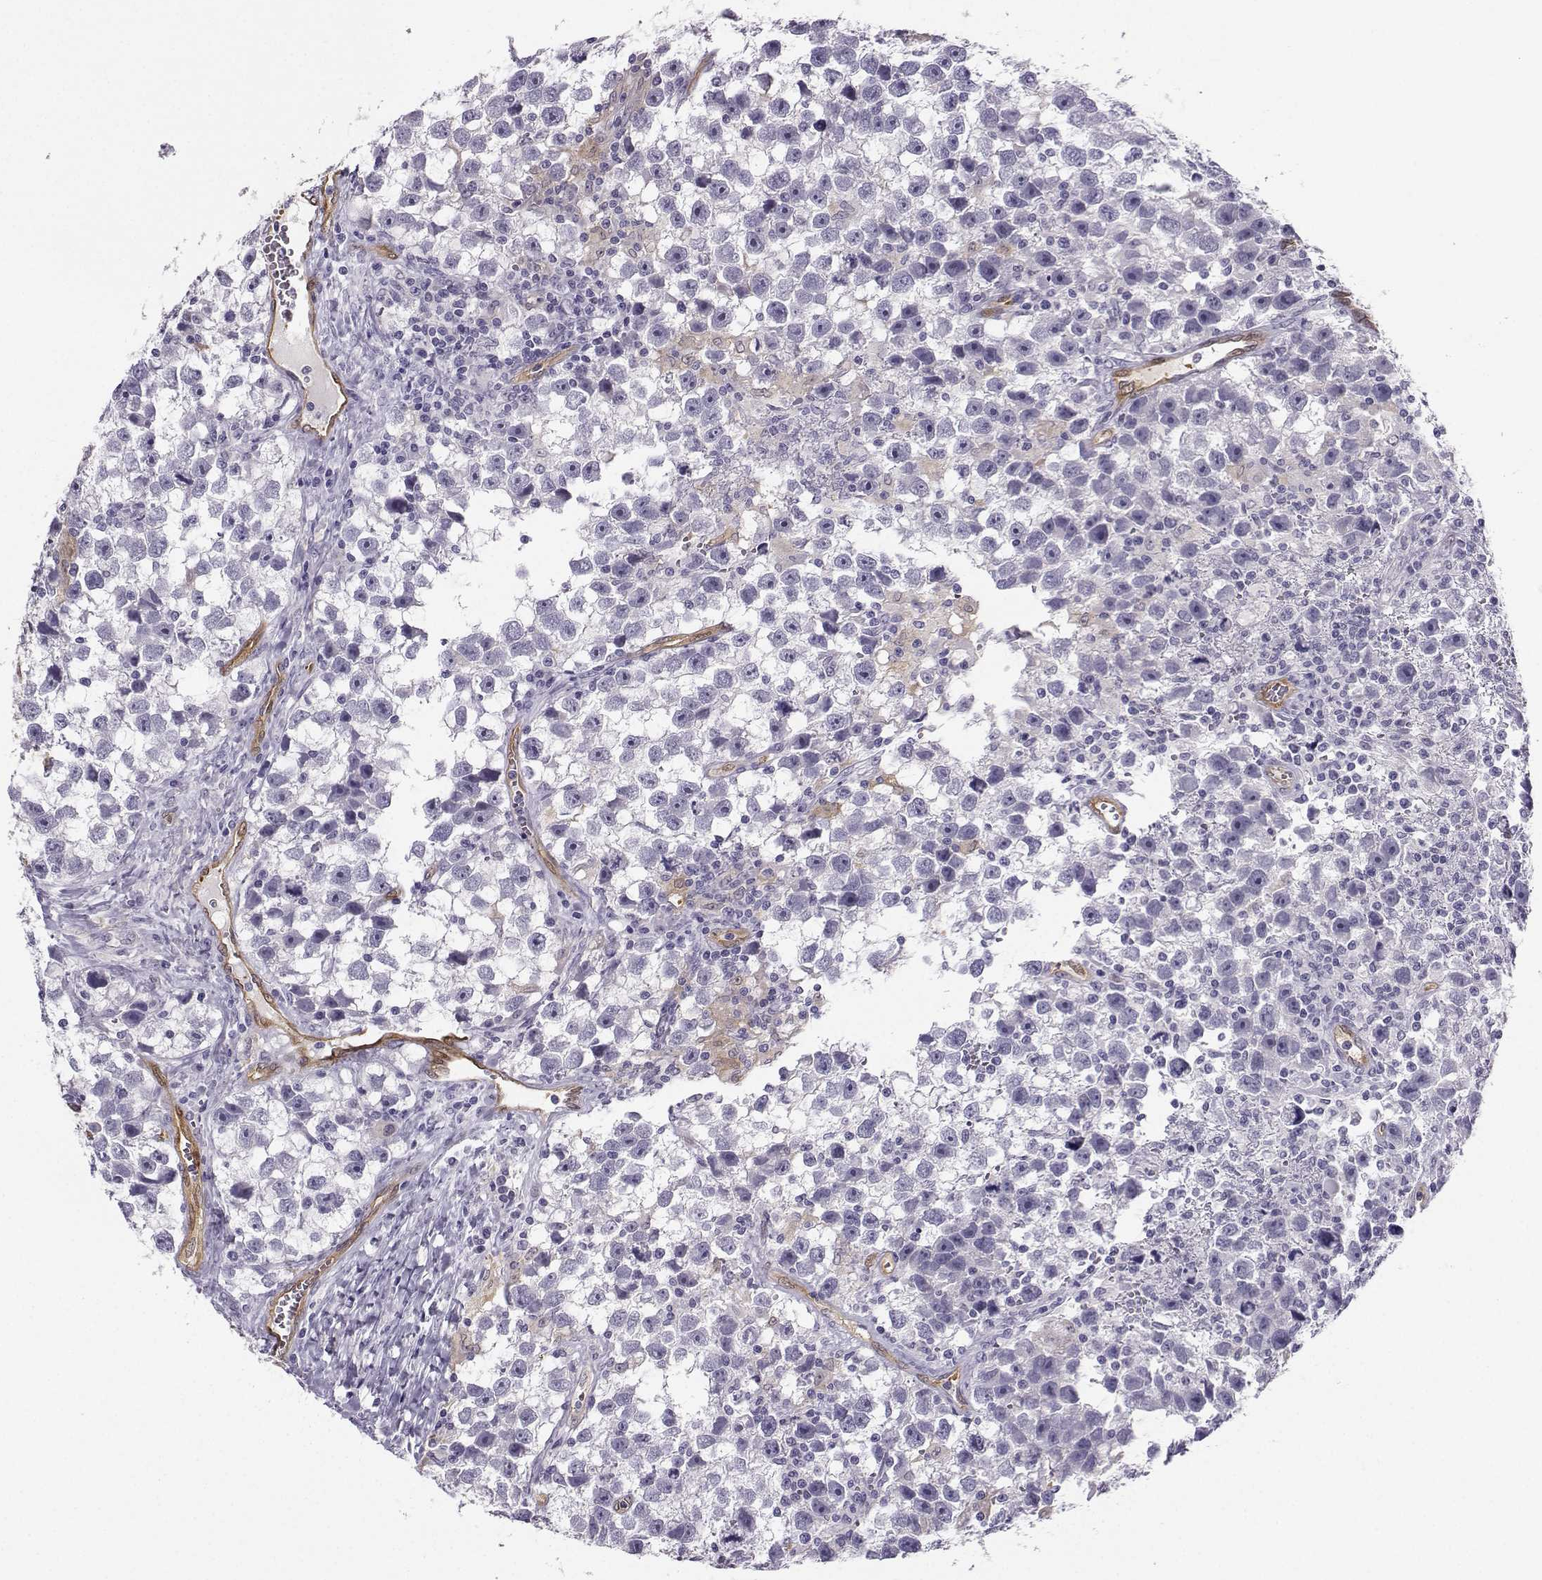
{"staining": {"intensity": "negative", "quantity": "none", "location": "none"}, "tissue": "testis cancer", "cell_type": "Tumor cells", "image_type": "cancer", "snomed": [{"axis": "morphology", "description": "Seminoma, NOS"}, {"axis": "topography", "description": "Testis"}], "caption": "DAB immunohistochemical staining of human testis cancer (seminoma) reveals no significant staining in tumor cells.", "gene": "NQO1", "patient": {"sex": "male", "age": 43}}